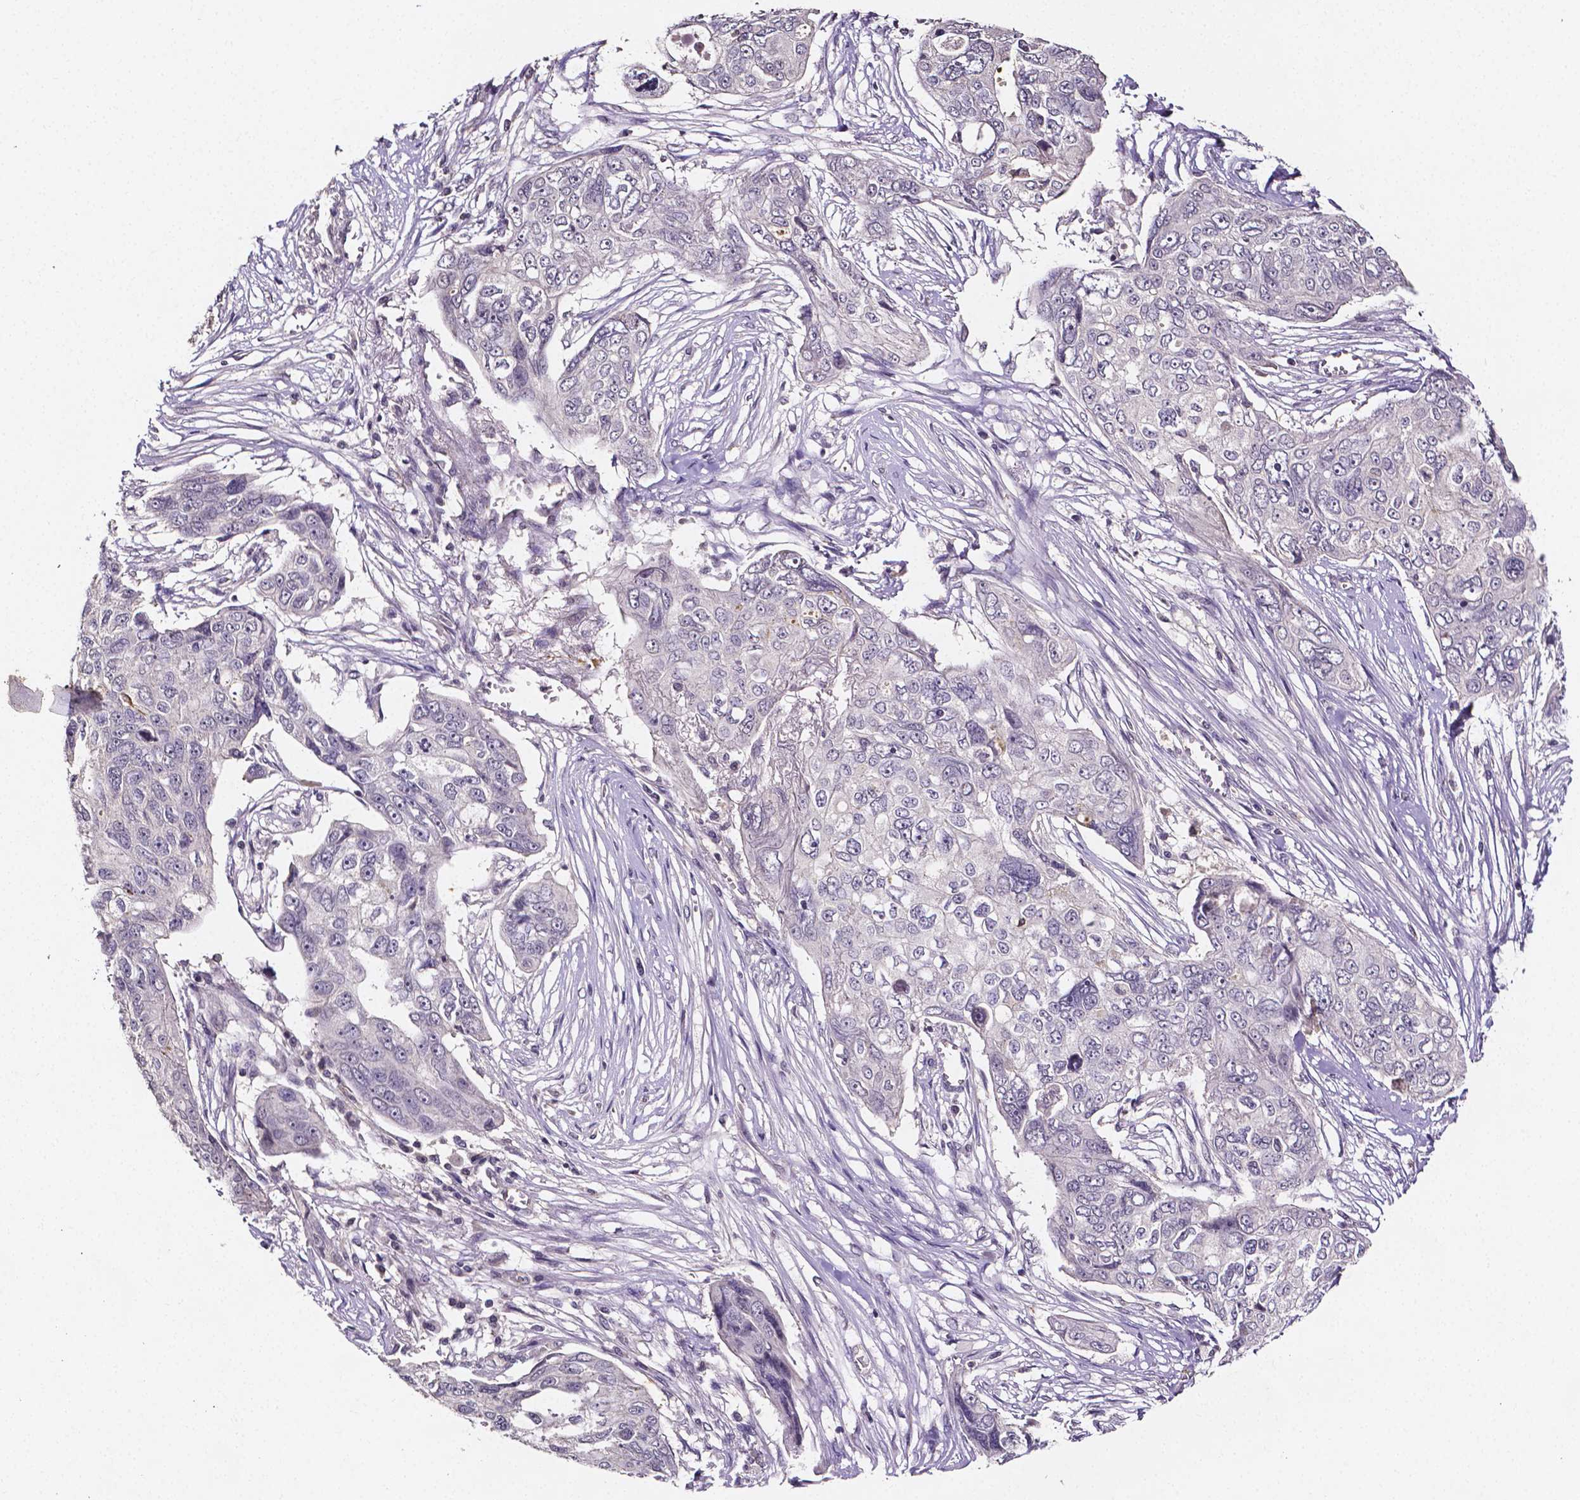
{"staining": {"intensity": "negative", "quantity": "none", "location": "none"}, "tissue": "ovarian cancer", "cell_type": "Tumor cells", "image_type": "cancer", "snomed": [{"axis": "morphology", "description": "Carcinoma, endometroid"}, {"axis": "topography", "description": "Ovary"}], "caption": "Tumor cells are negative for brown protein staining in endometroid carcinoma (ovarian).", "gene": "NRGN", "patient": {"sex": "female", "age": 70}}